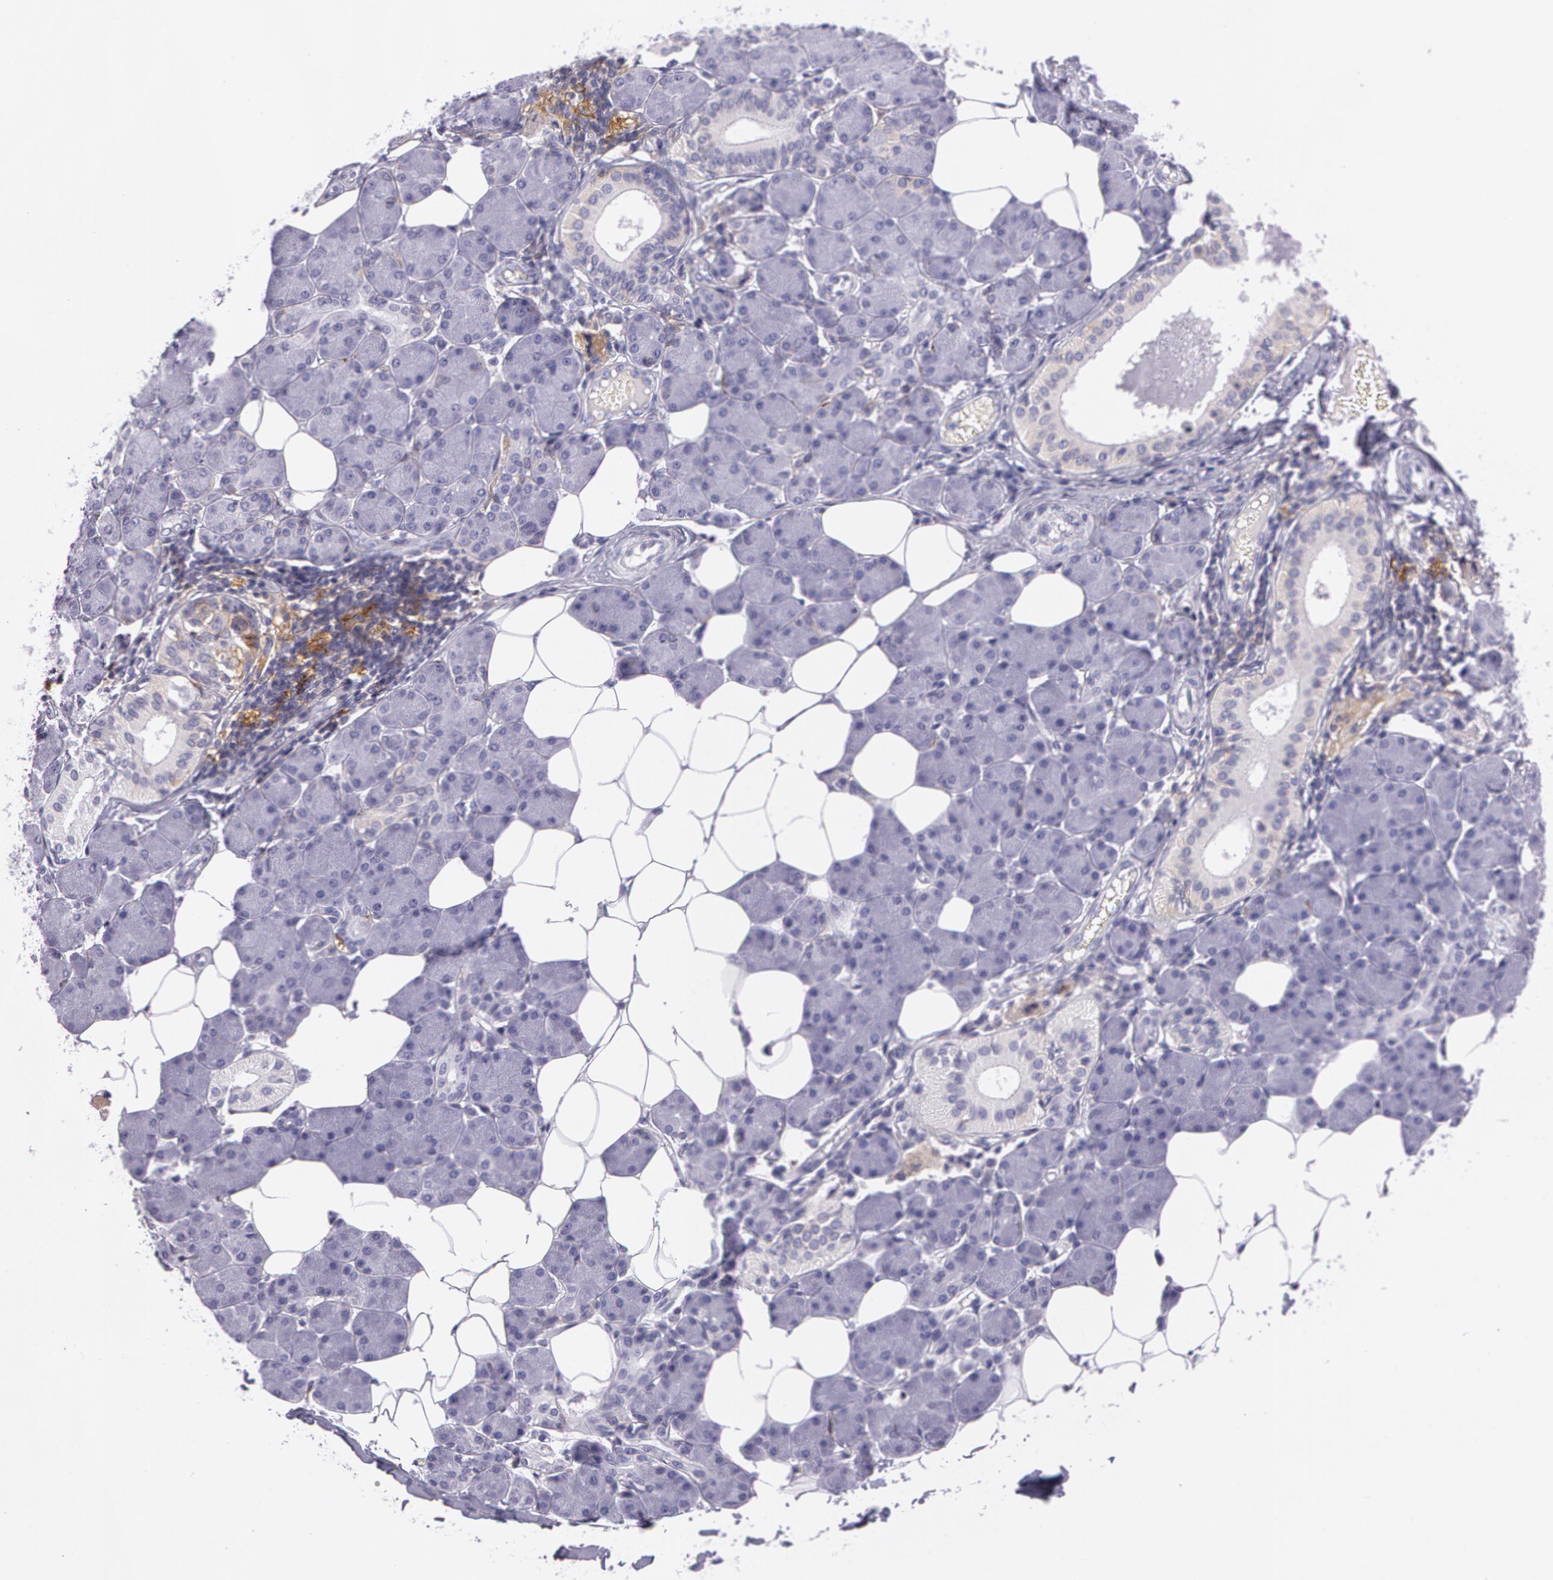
{"staining": {"intensity": "weak", "quantity": "<25%", "location": "cytoplasmic/membranous"}, "tissue": "salivary gland", "cell_type": "Glandular cells", "image_type": "normal", "snomed": [{"axis": "morphology", "description": "Normal tissue, NOS"}, {"axis": "morphology", "description": "Adenoma, NOS"}, {"axis": "topography", "description": "Salivary gland"}], "caption": "Immunohistochemistry histopathology image of benign human salivary gland stained for a protein (brown), which displays no staining in glandular cells.", "gene": "LY75", "patient": {"sex": "female", "age": 32}}